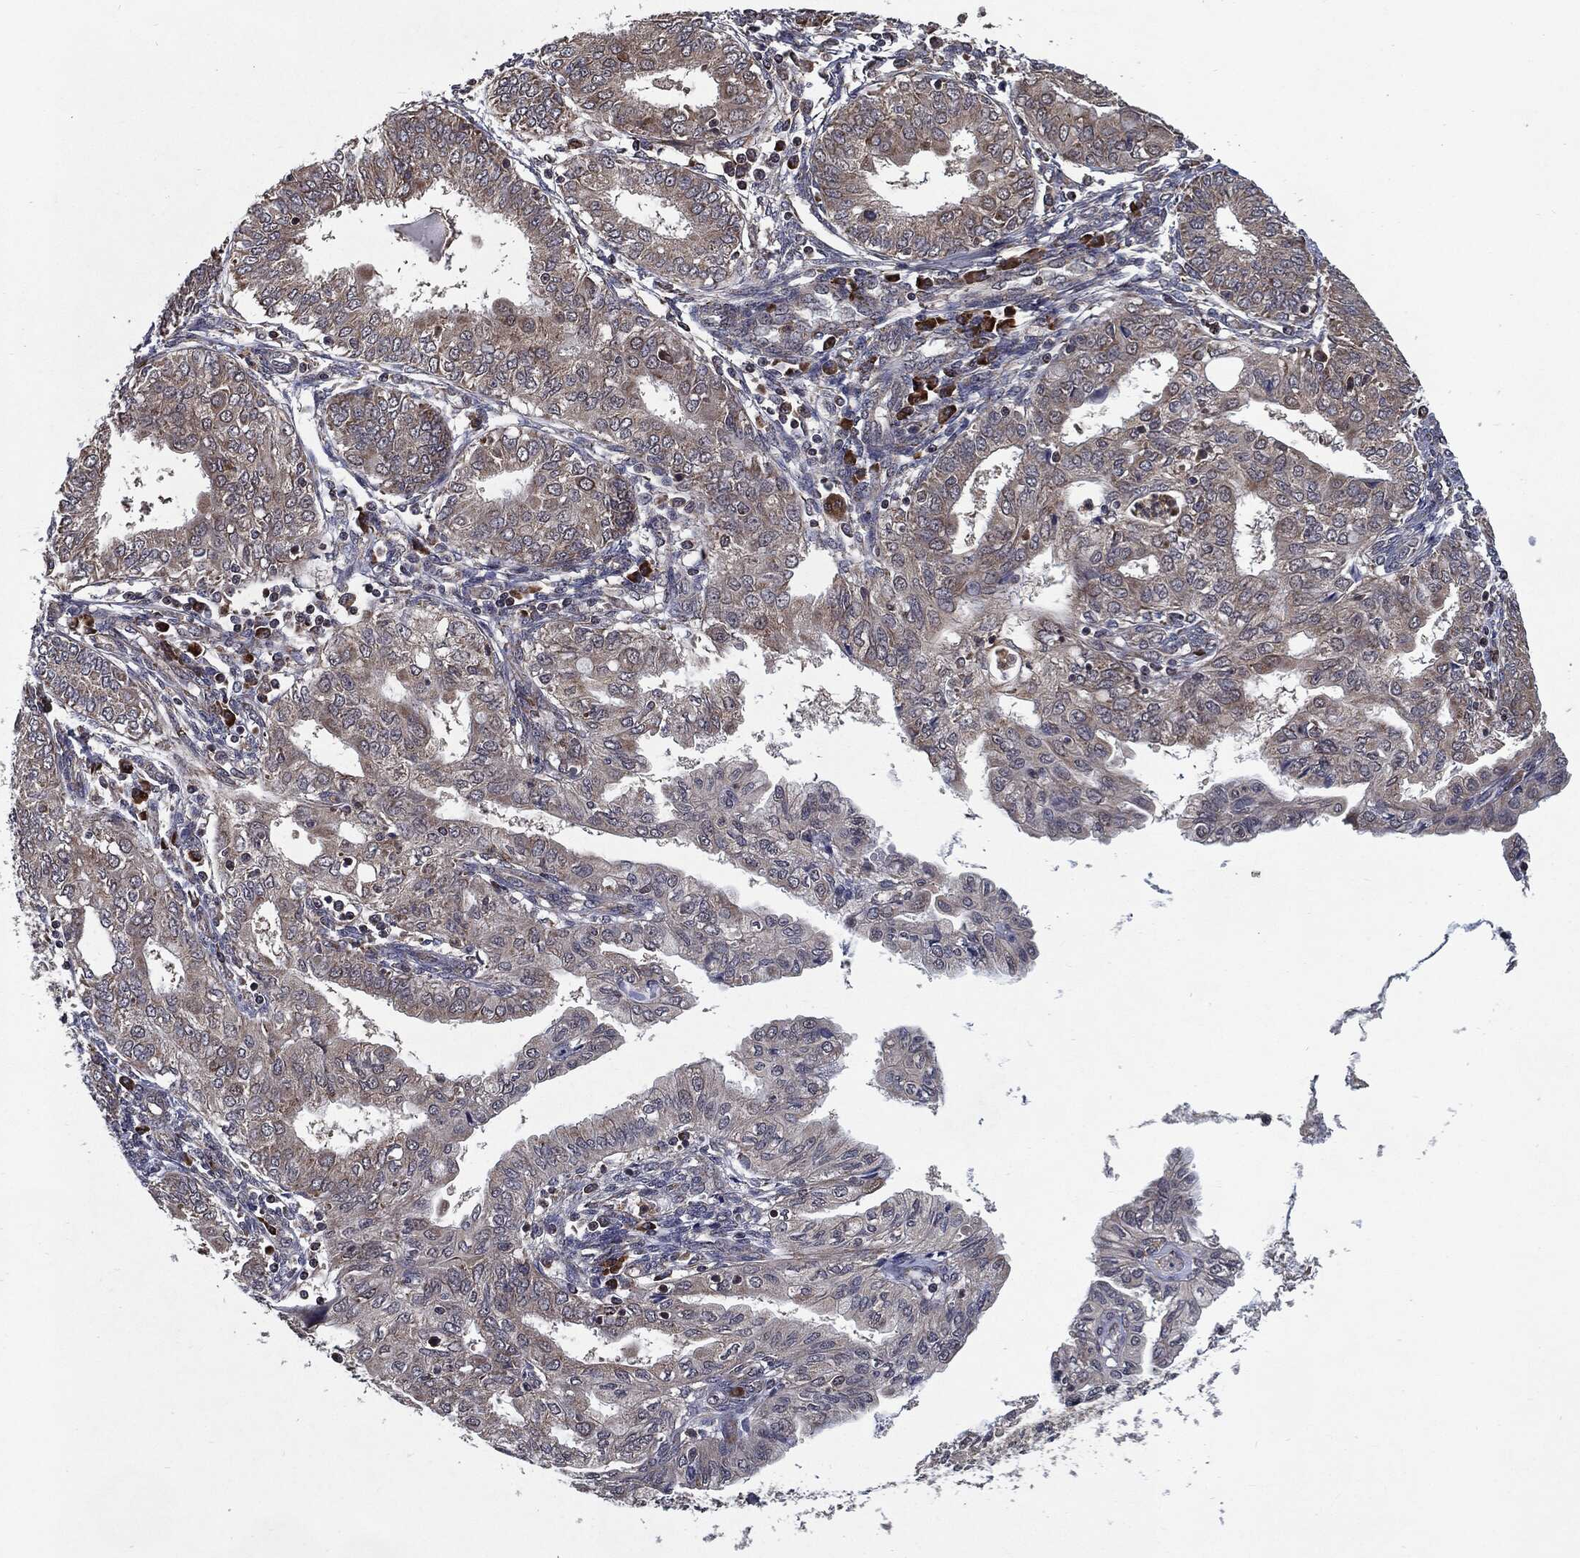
{"staining": {"intensity": "moderate", "quantity": "<25%", "location": "cytoplasmic/membranous"}, "tissue": "endometrial cancer", "cell_type": "Tumor cells", "image_type": "cancer", "snomed": [{"axis": "morphology", "description": "Adenocarcinoma, NOS"}, {"axis": "topography", "description": "Endometrium"}], "caption": "This is a photomicrograph of immunohistochemistry (IHC) staining of endometrial cancer, which shows moderate staining in the cytoplasmic/membranous of tumor cells.", "gene": "HDAC5", "patient": {"sex": "female", "age": 68}}